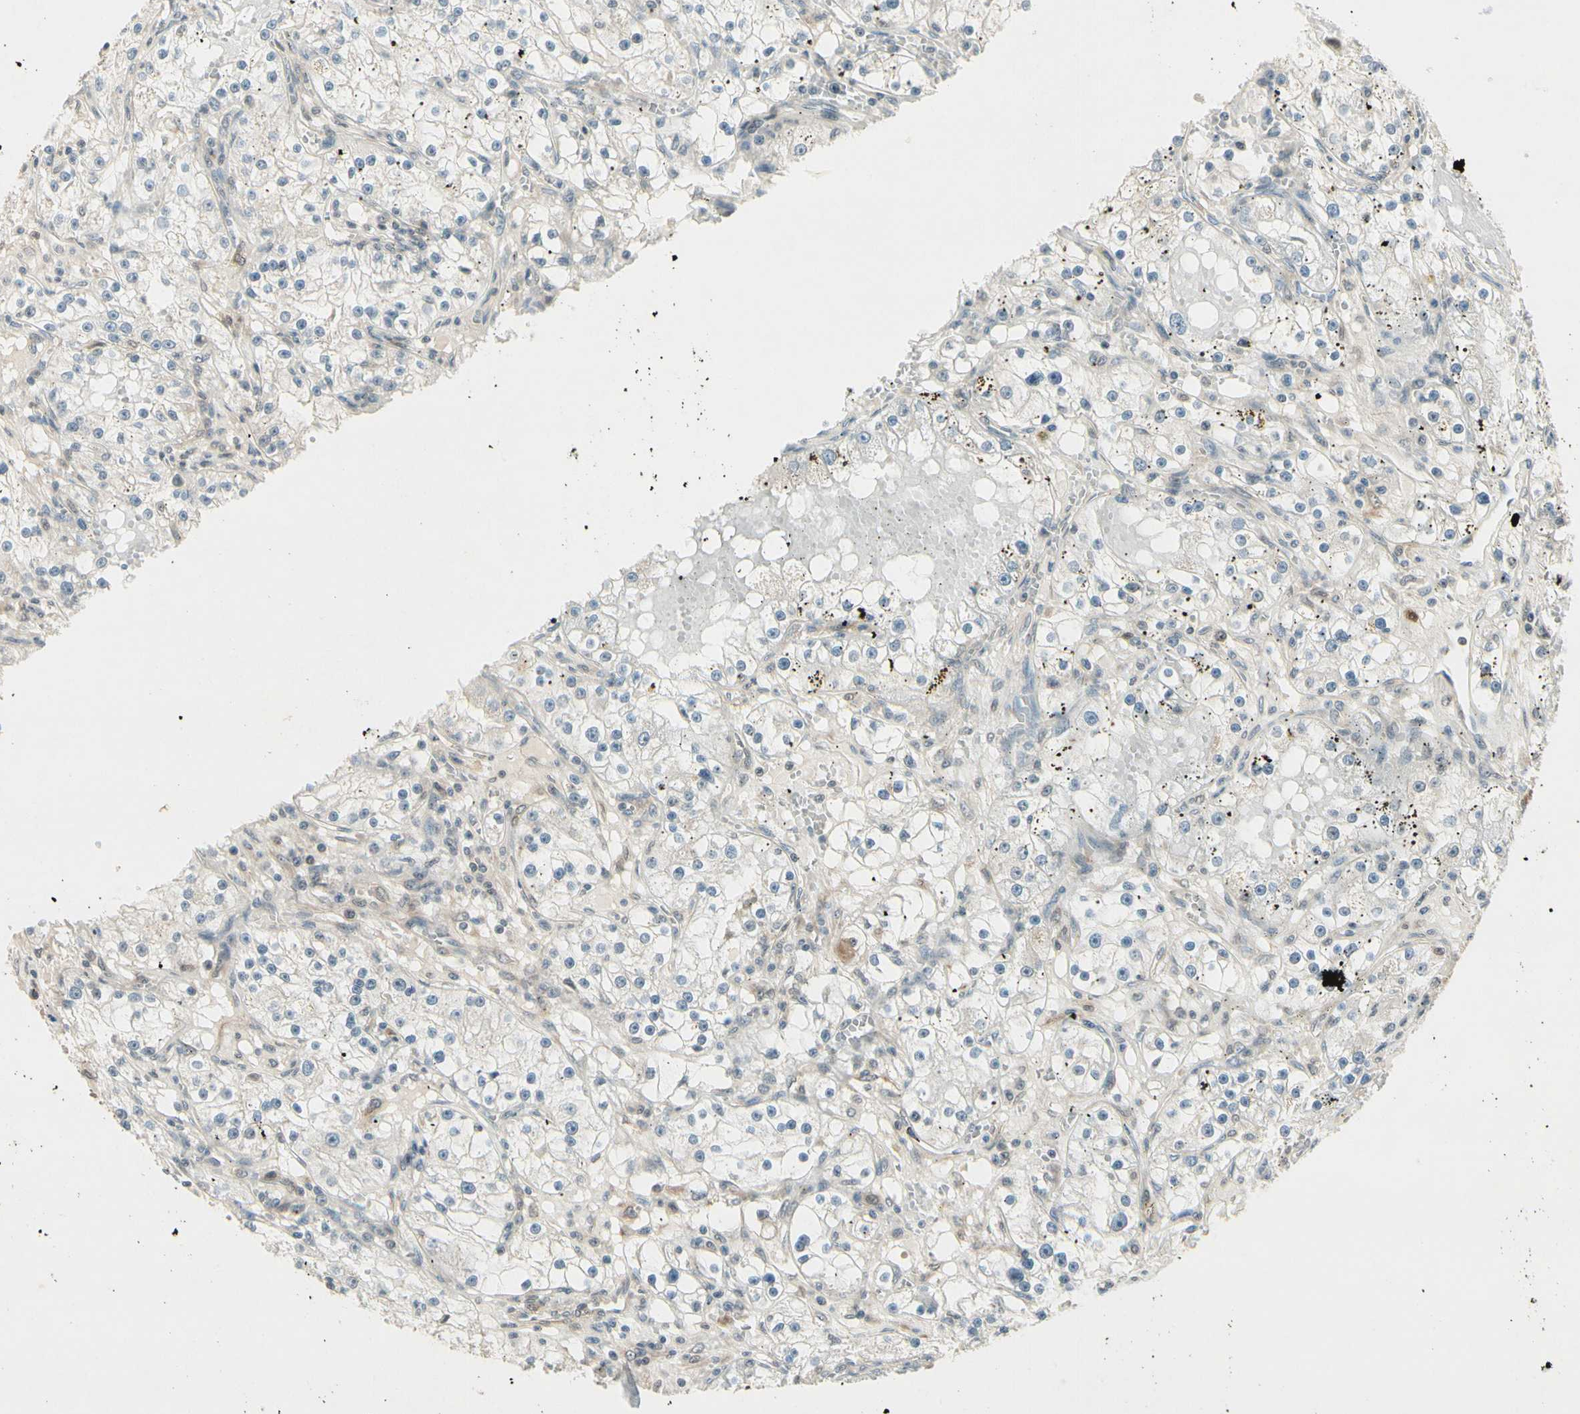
{"staining": {"intensity": "negative", "quantity": "none", "location": "none"}, "tissue": "renal cancer", "cell_type": "Tumor cells", "image_type": "cancer", "snomed": [{"axis": "morphology", "description": "Adenocarcinoma, NOS"}, {"axis": "topography", "description": "Kidney"}], "caption": "High power microscopy image of an immunohistochemistry histopathology image of renal cancer (adenocarcinoma), revealing no significant positivity in tumor cells.", "gene": "IPO5", "patient": {"sex": "male", "age": 56}}